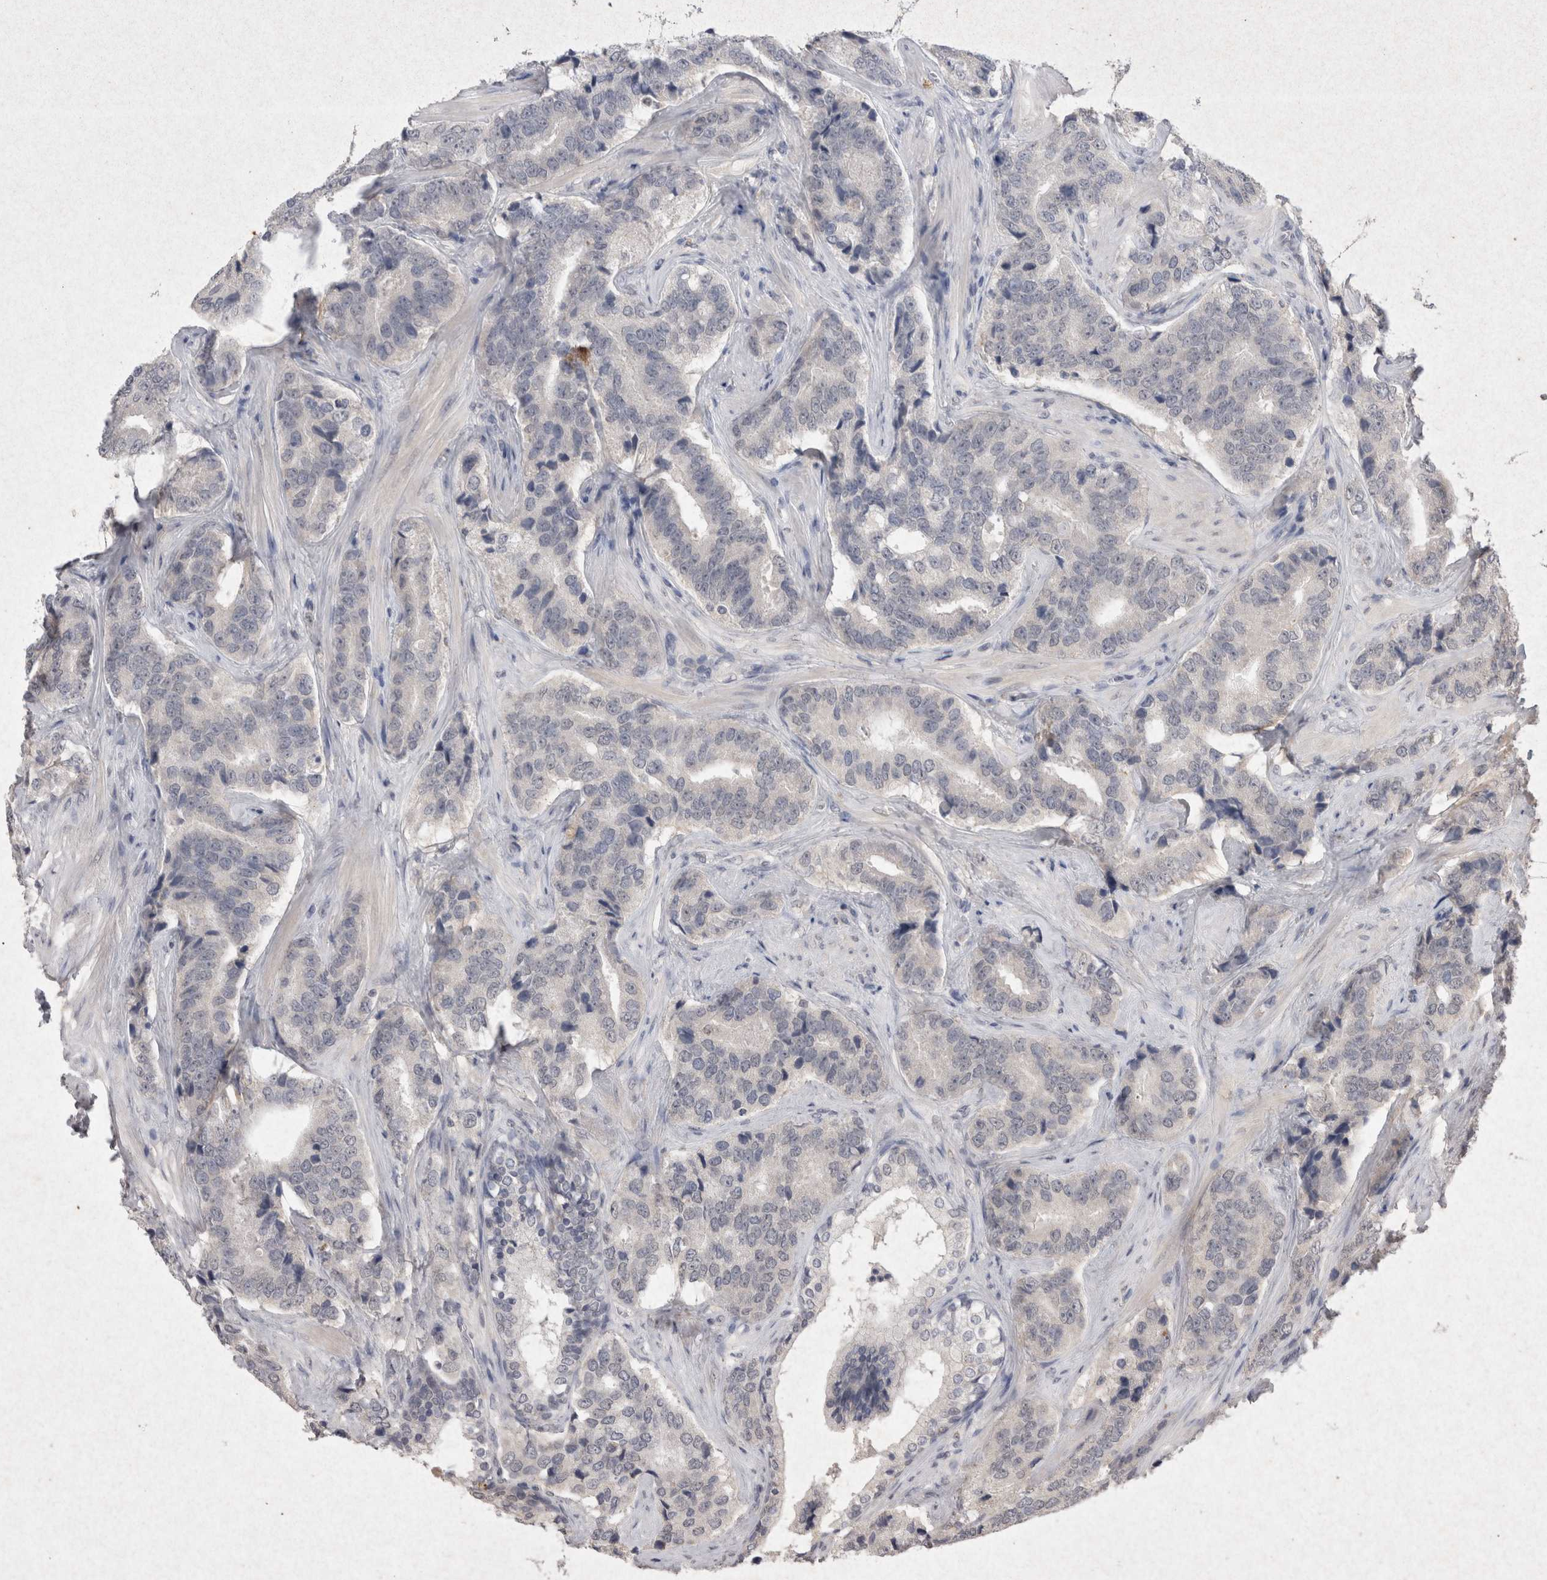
{"staining": {"intensity": "negative", "quantity": "none", "location": "none"}, "tissue": "prostate cancer", "cell_type": "Tumor cells", "image_type": "cancer", "snomed": [{"axis": "morphology", "description": "Adenocarcinoma, High grade"}, {"axis": "topography", "description": "Prostate"}], "caption": "IHC of prostate high-grade adenocarcinoma demonstrates no positivity in tumor cells. The staining is performed using DAB brown chromogen with nuclei counter-stained in using hematoxylin.", "gene": "LYVE1", "patient": {"sex": "male", "age": 60}}